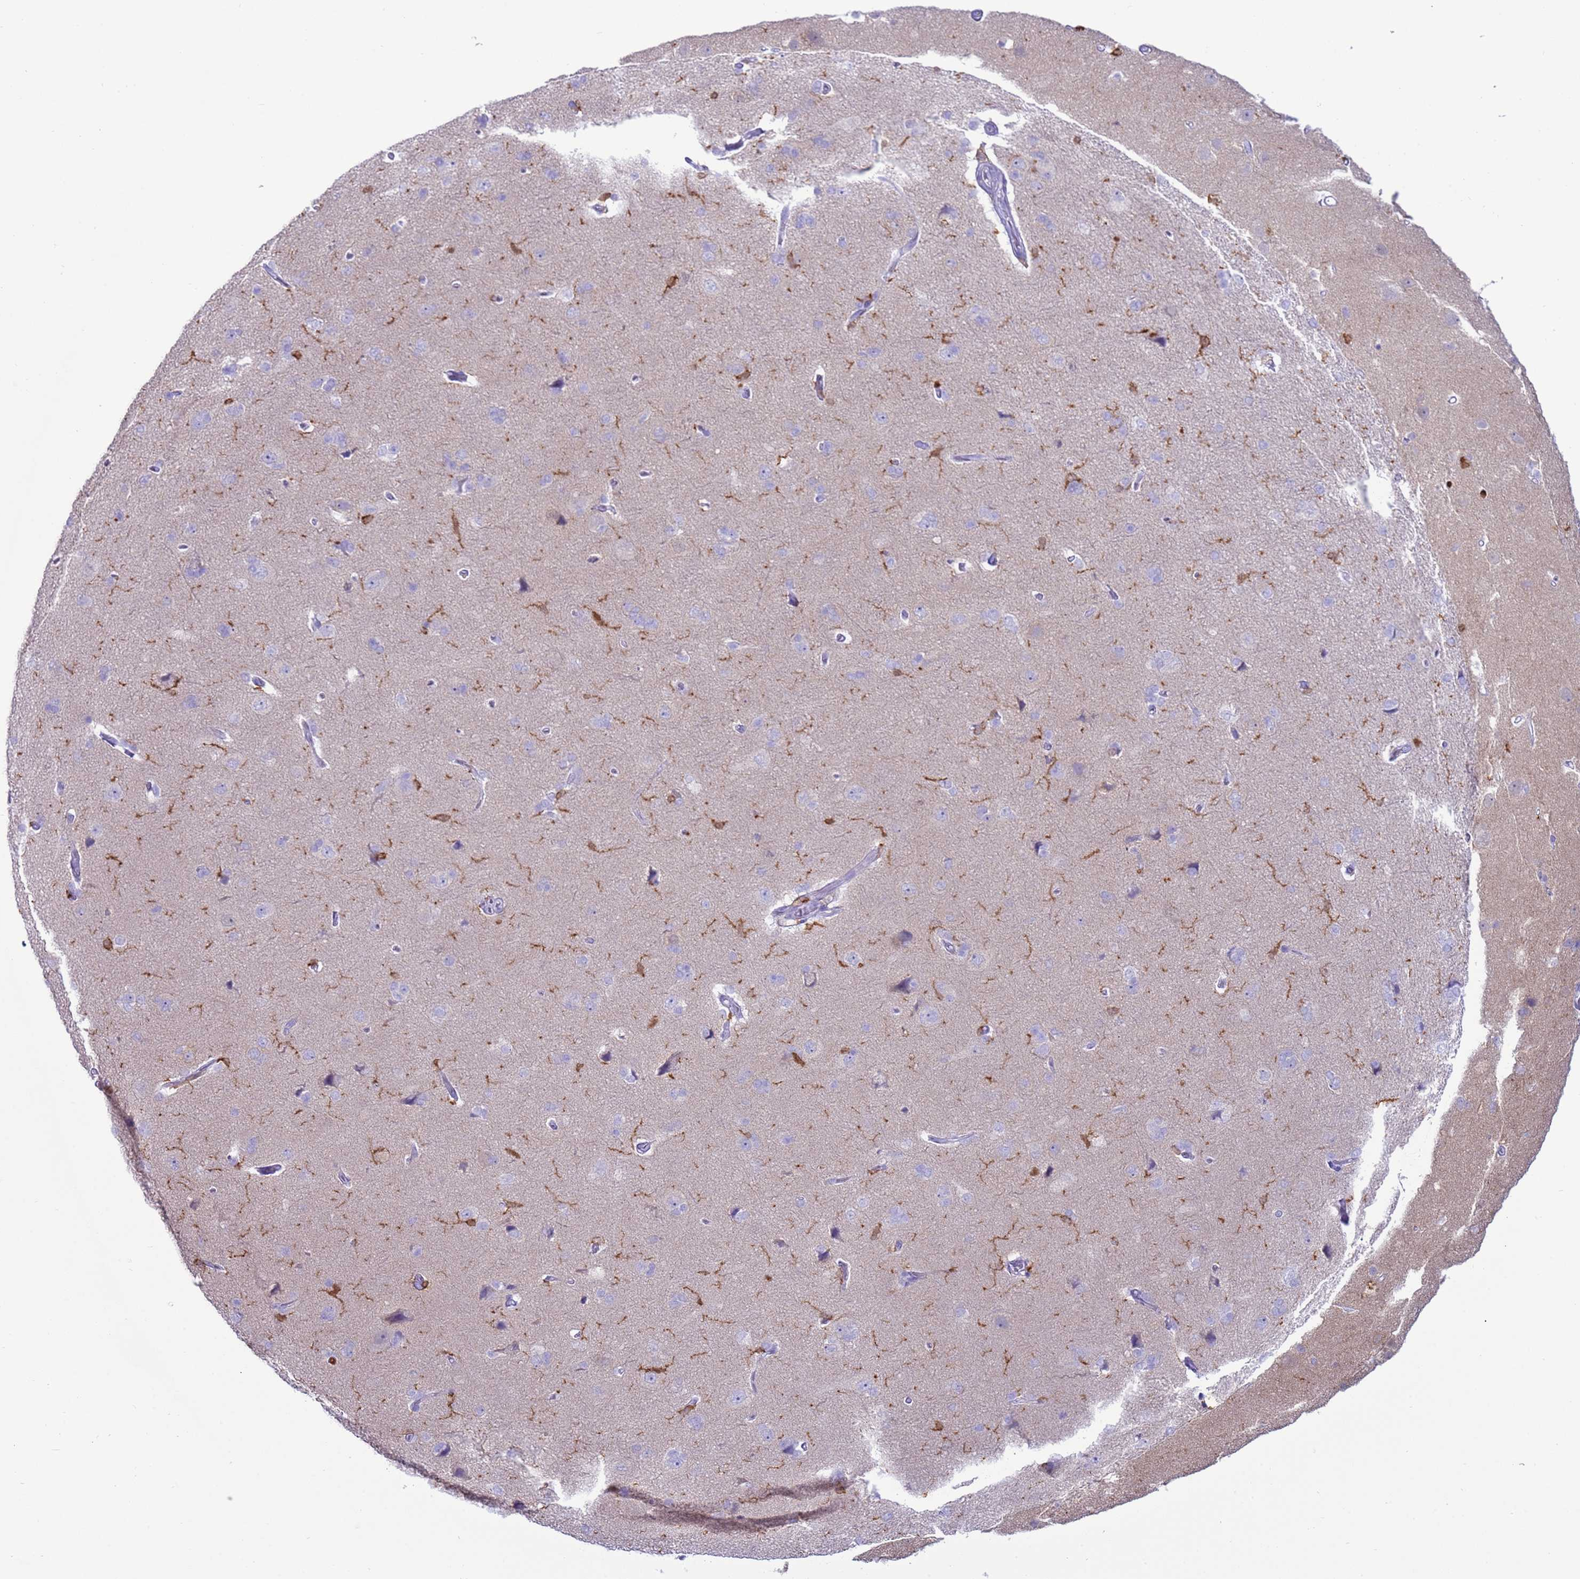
{"staining": {"intensity": "negative", "quantity": "none", "location": "none"}, "tissue": "cerebral cortex", "cell_type": "Endothelial cells", "image_type": "normal", "snomed": [{"axis": "morphology", "description": "Normal tissue, NOS"}, {"axis": "topography", "description": "Cerebral cortex"}], "caption": "A high-resolution image shows IHC staining of normal cerebral cortex, which displays no significant positivity in endothelial cells.", "gene": "IRF5", "patient": {"sex": "male", "age": 62}}